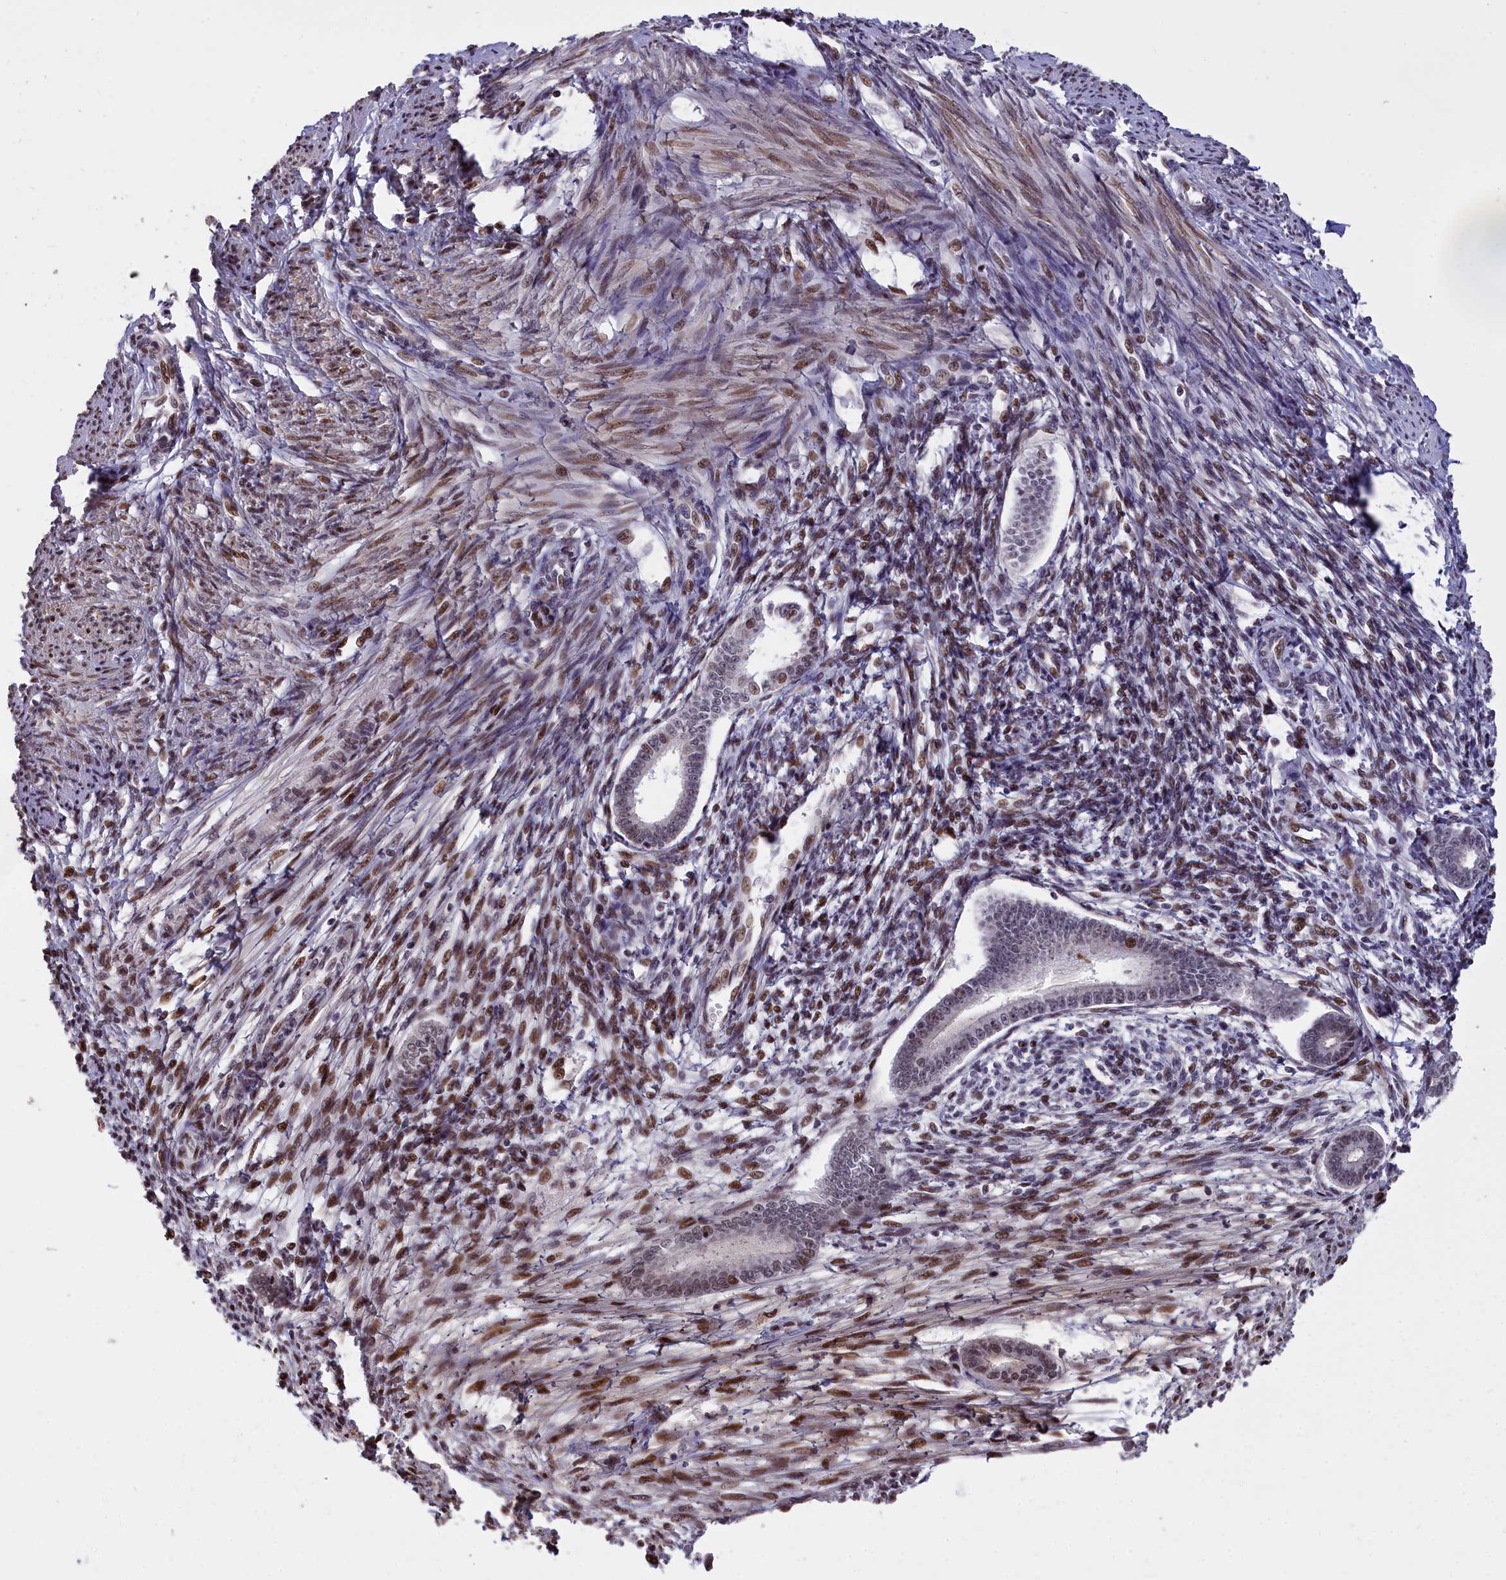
{"staining": {"intensity": "moderate", "quantity": "<25%", "location": "nuclear"}, "tissue": "endometrium", "cell_type": "Cells in endometrial stroma", "image_type": "normal", "snomed": [{"axis": "morphology", "description": "Normal tissue, NOS"}, {"axis": "topography", "description": "Endometrium"}], "caption": "This histopathology image displays immunohistochemistry (IHC) staining of benign endometrium, with low moderate nuclear expression in approximately <25% of cells in endometrial stroma.", "gene": "RELB", "patient": {"sex": "female", "age": 56}}